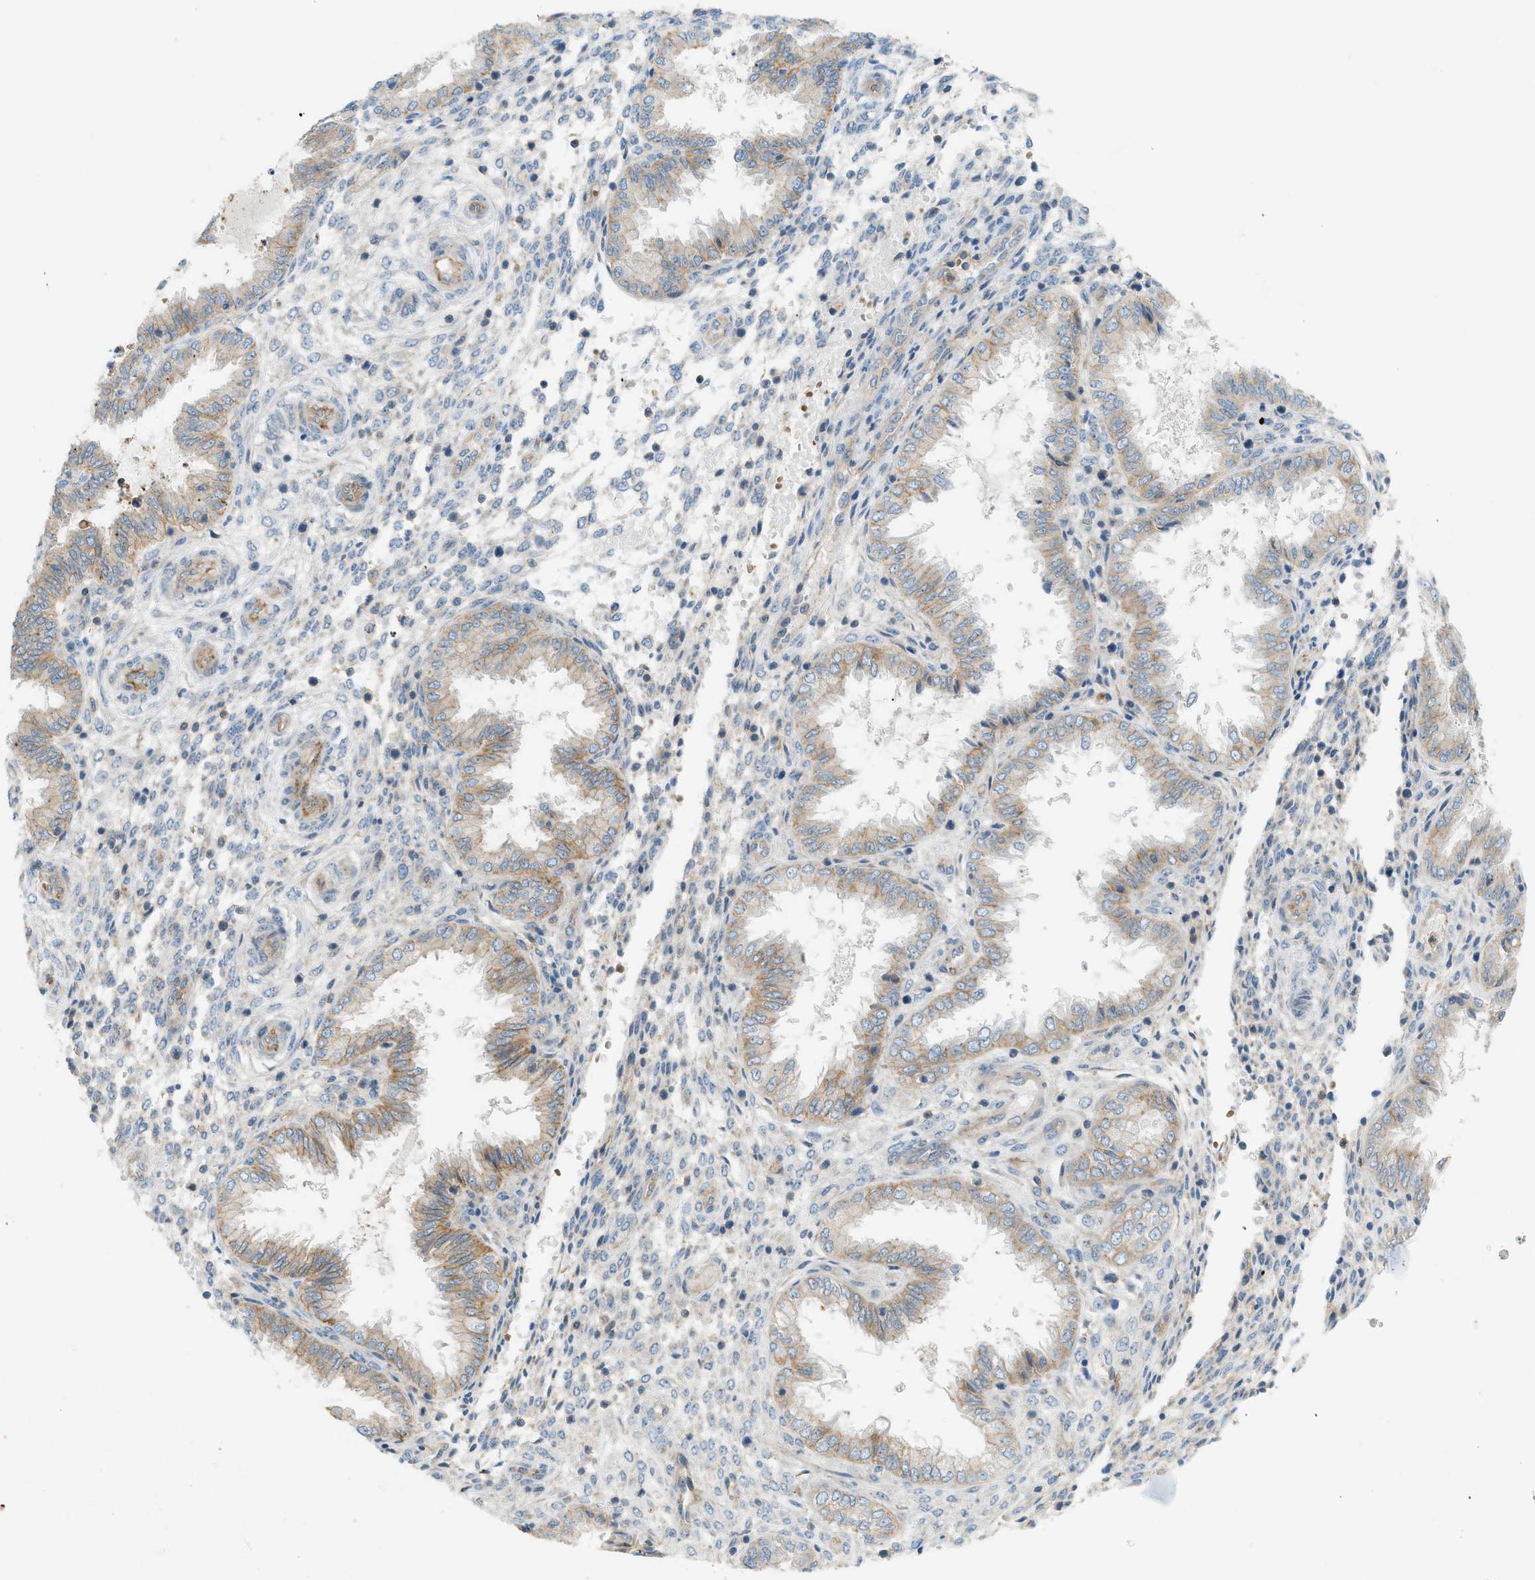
{"staining": {"intensity": "negative", "quantity": "none", "location": "none"}, "tissue": "endometrium", "cell_type": "Cells in endometrial stroma", "image_type": "normal", "snomed": [{"axis": "morphology", "description": "Normal tissue, NOS"}, {"axis": "topography", "description": "Endometrium"}], "caption": "A histopathology image of human endometrium is negative for staining in cells in endometrial stroma. (Stains: DAB (3,3'-diaminobenzidine) IHC with hematoxylin counter stain, Microscopy: brightfield microscopy at high magnification).", "gene": "GRK6", "patient": {"sex": "female", "age": 33}}